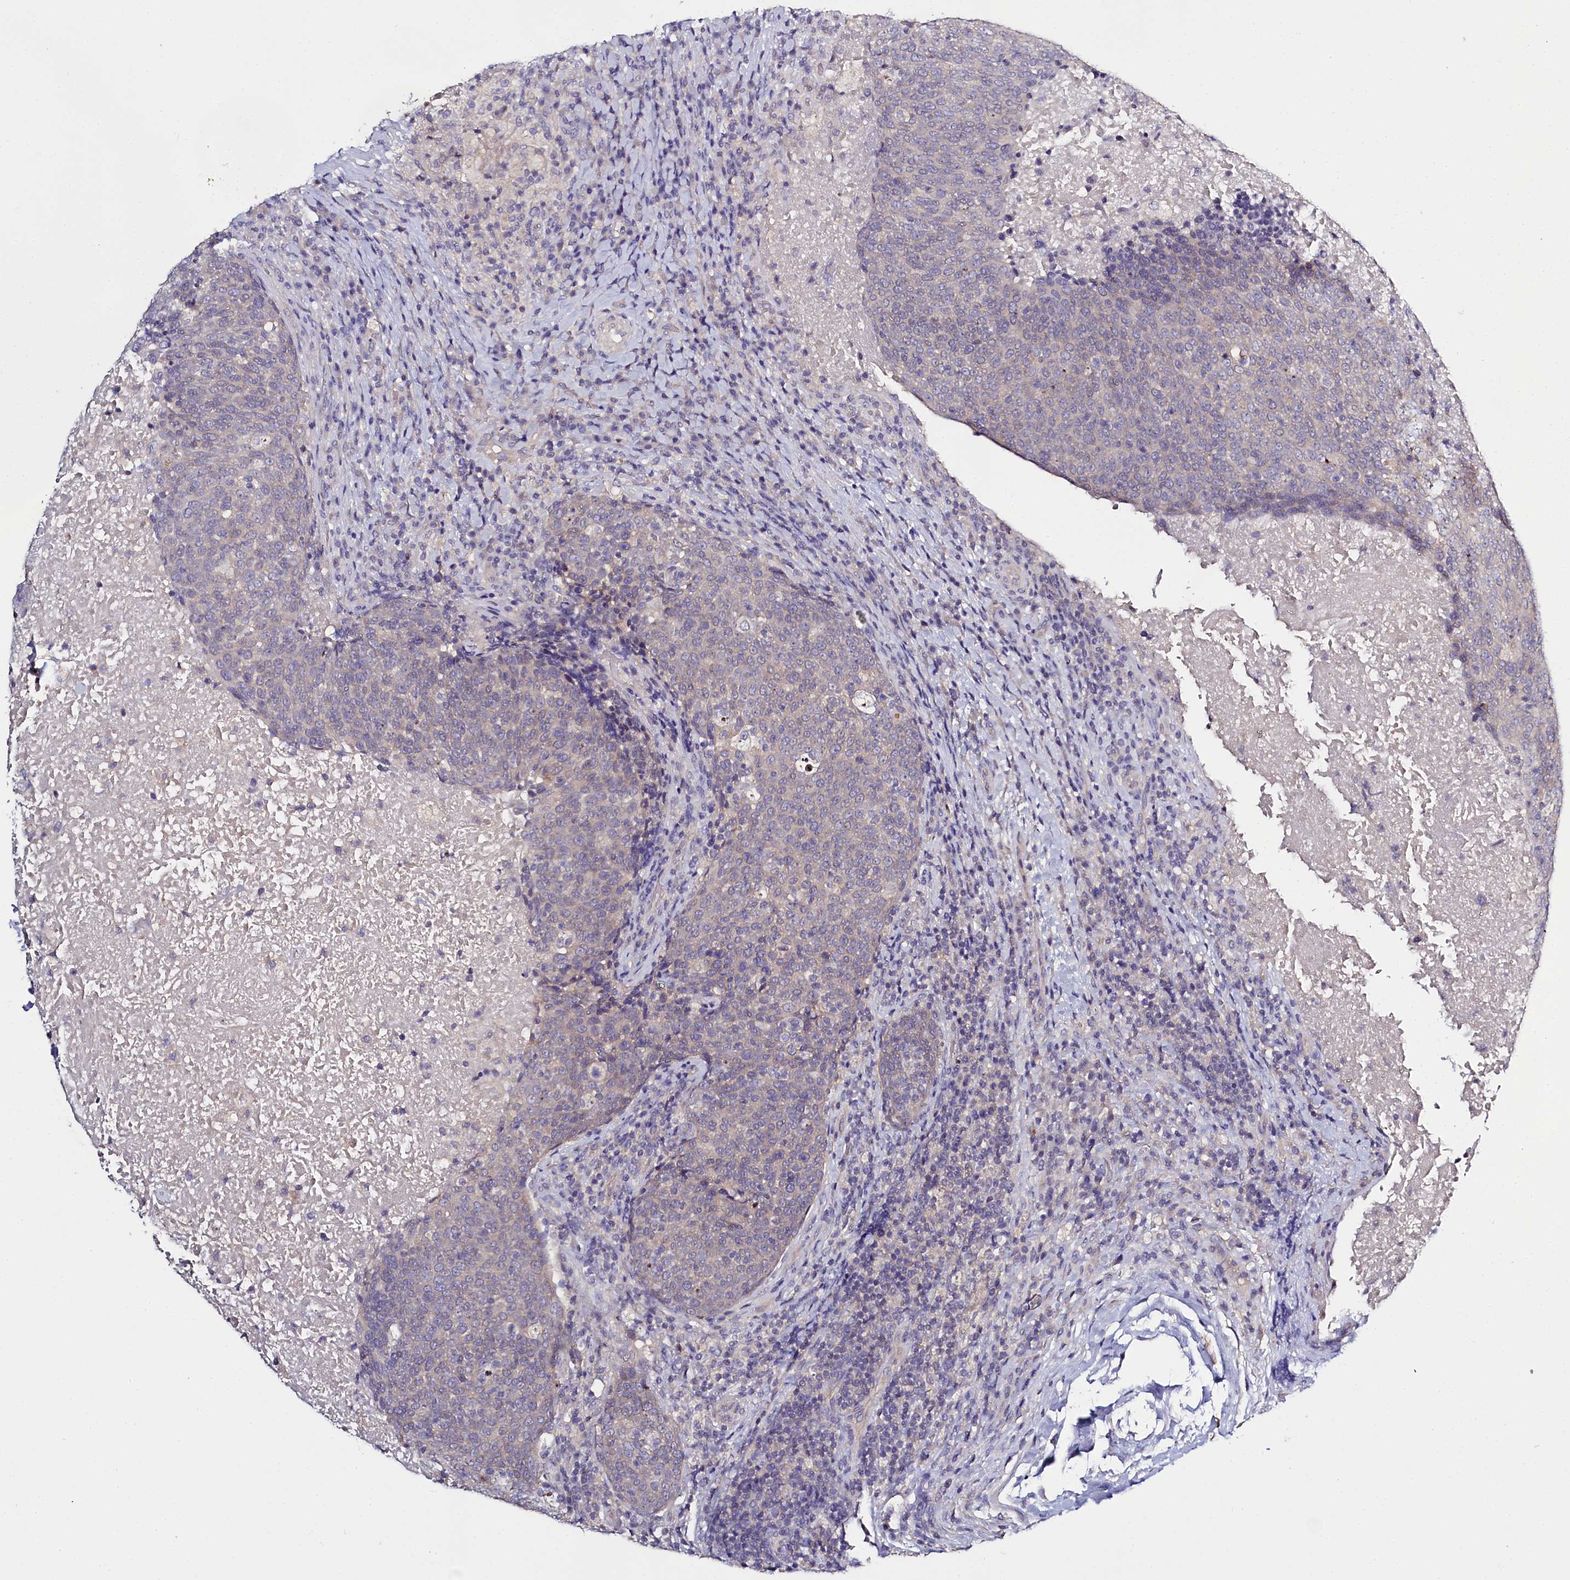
{"staining": {"intensity": "weak", "quantity": "<25%", "location": "cytoplasmic/membranous"}, "tissue": "head and neck cancer", "cell_type": "Tumor cells", "image_type": "cancer", "snomed": [{"axis": "morphology", "description": "Squamous cell carcinoma, NOS"}, {"axis": "morphology", "description": "Squamous cell carcinoma, metastatic, NOS"}, {"axis": "topography", "description": "Lymph node"}, {"axis": "topography", "description": "Head-Neck"}], "caption": "Head and neck cancer (squamous cell carcinoma) was stained to show a protein in brown. There is no significant positivity in tumor cells.", "gene": "PDE6D", "patient": {"sex": "male", "age": 62}}